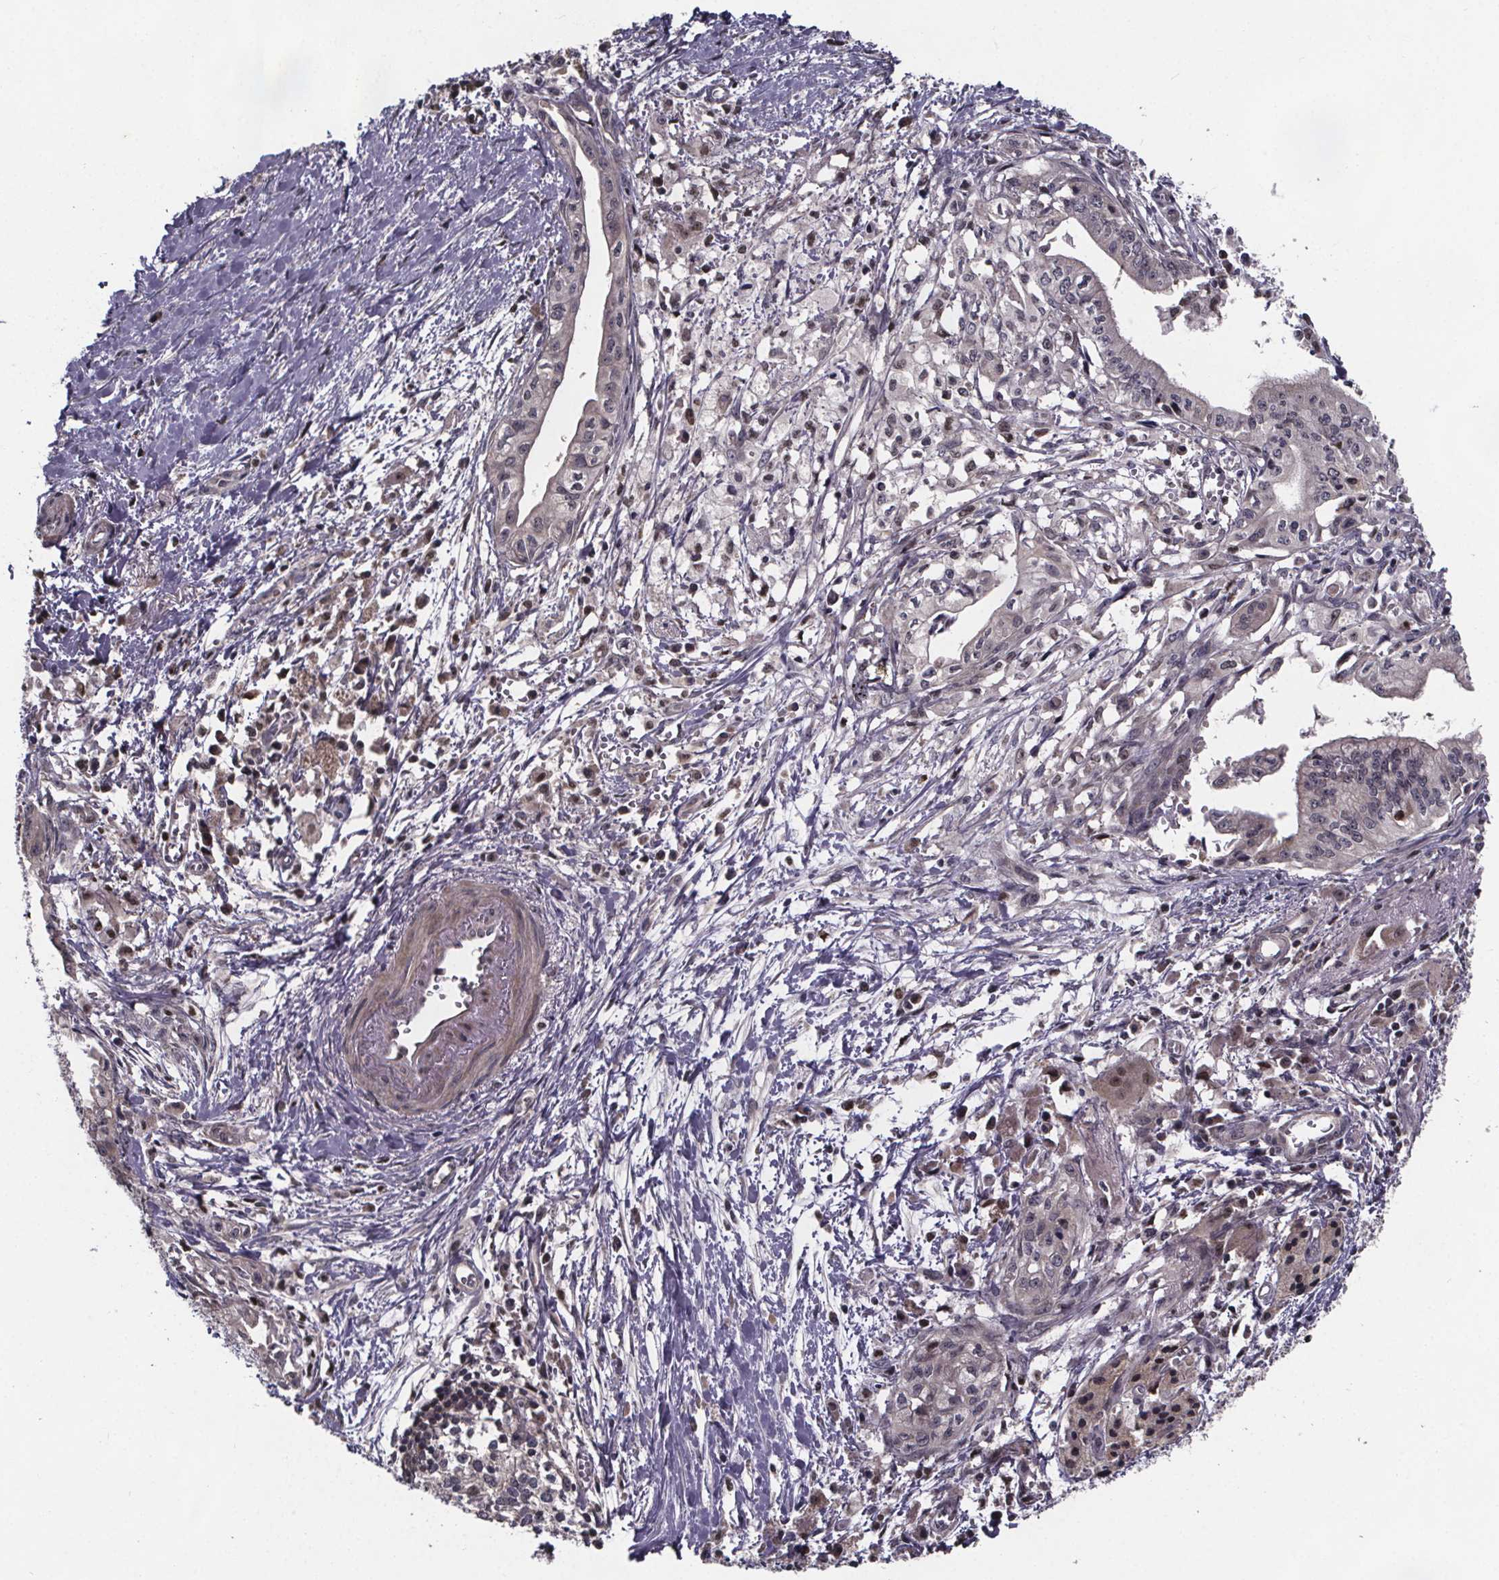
{"staining": {"intensity": "weak", "quantity": "<25%", "location": "nuclear"}, "tissue": "pancreatic cancer", "cell_type": "Tumor cells", "image_type": "cancer", "snomed": [{"axis": "morphology", "description": "Adenocarcinoma, NOS"}, {"axis": "topography", "description": "Pancreas"}], "caption": "This micrograph is of pancreatic cancer stained with immunohistochemistry to label a protein in brown with the nuclei are counter-stained blue. There is no staining in tumor cells. (DAB (3,3'-diaminobenzidine) IHC with hematoxylin counter stain).", "gene": "FN3KRP", "patient": {"sex": "female", "age": 61}}